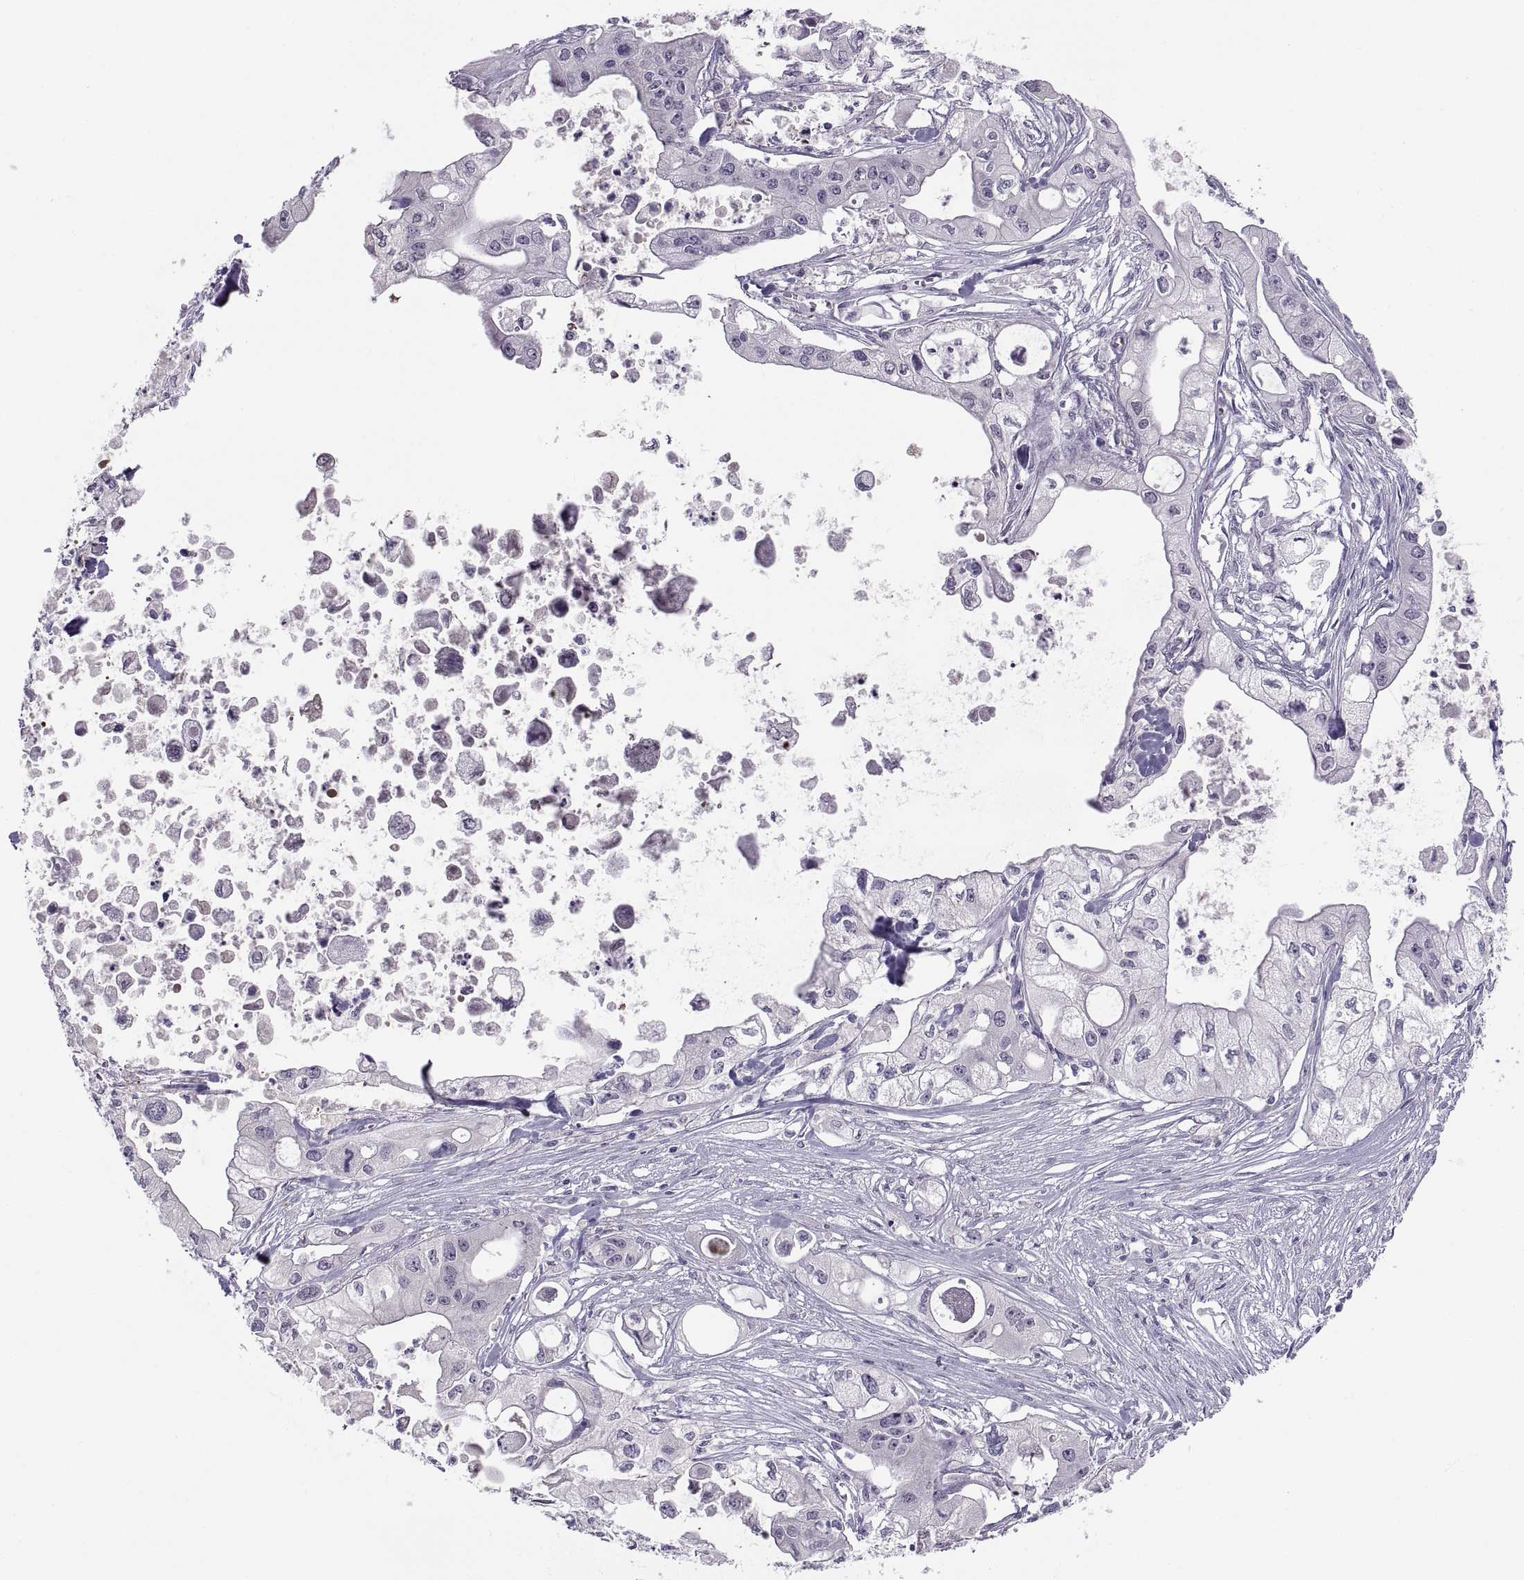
{"staining": {"intensity": "negative", "quantity": "none", "location": "none"}, "tissue": "pancreatic cancer", "cell_type": "Tumor cells", "image_type": "cancer", "snomed": [{"axis": "morphology", "description": "Adenocarcinoma, NOS"}, {"axis": "topography", "description": "Pancreas"}], "caption": "A histopathology image of adenocarcinoma (pancreatic) stained for a protein shows no brown staining in tumor cells. Nuclei are stained in blue.", "gene": "TTC21A", "patient": {"sex": "male", "age": 70}}